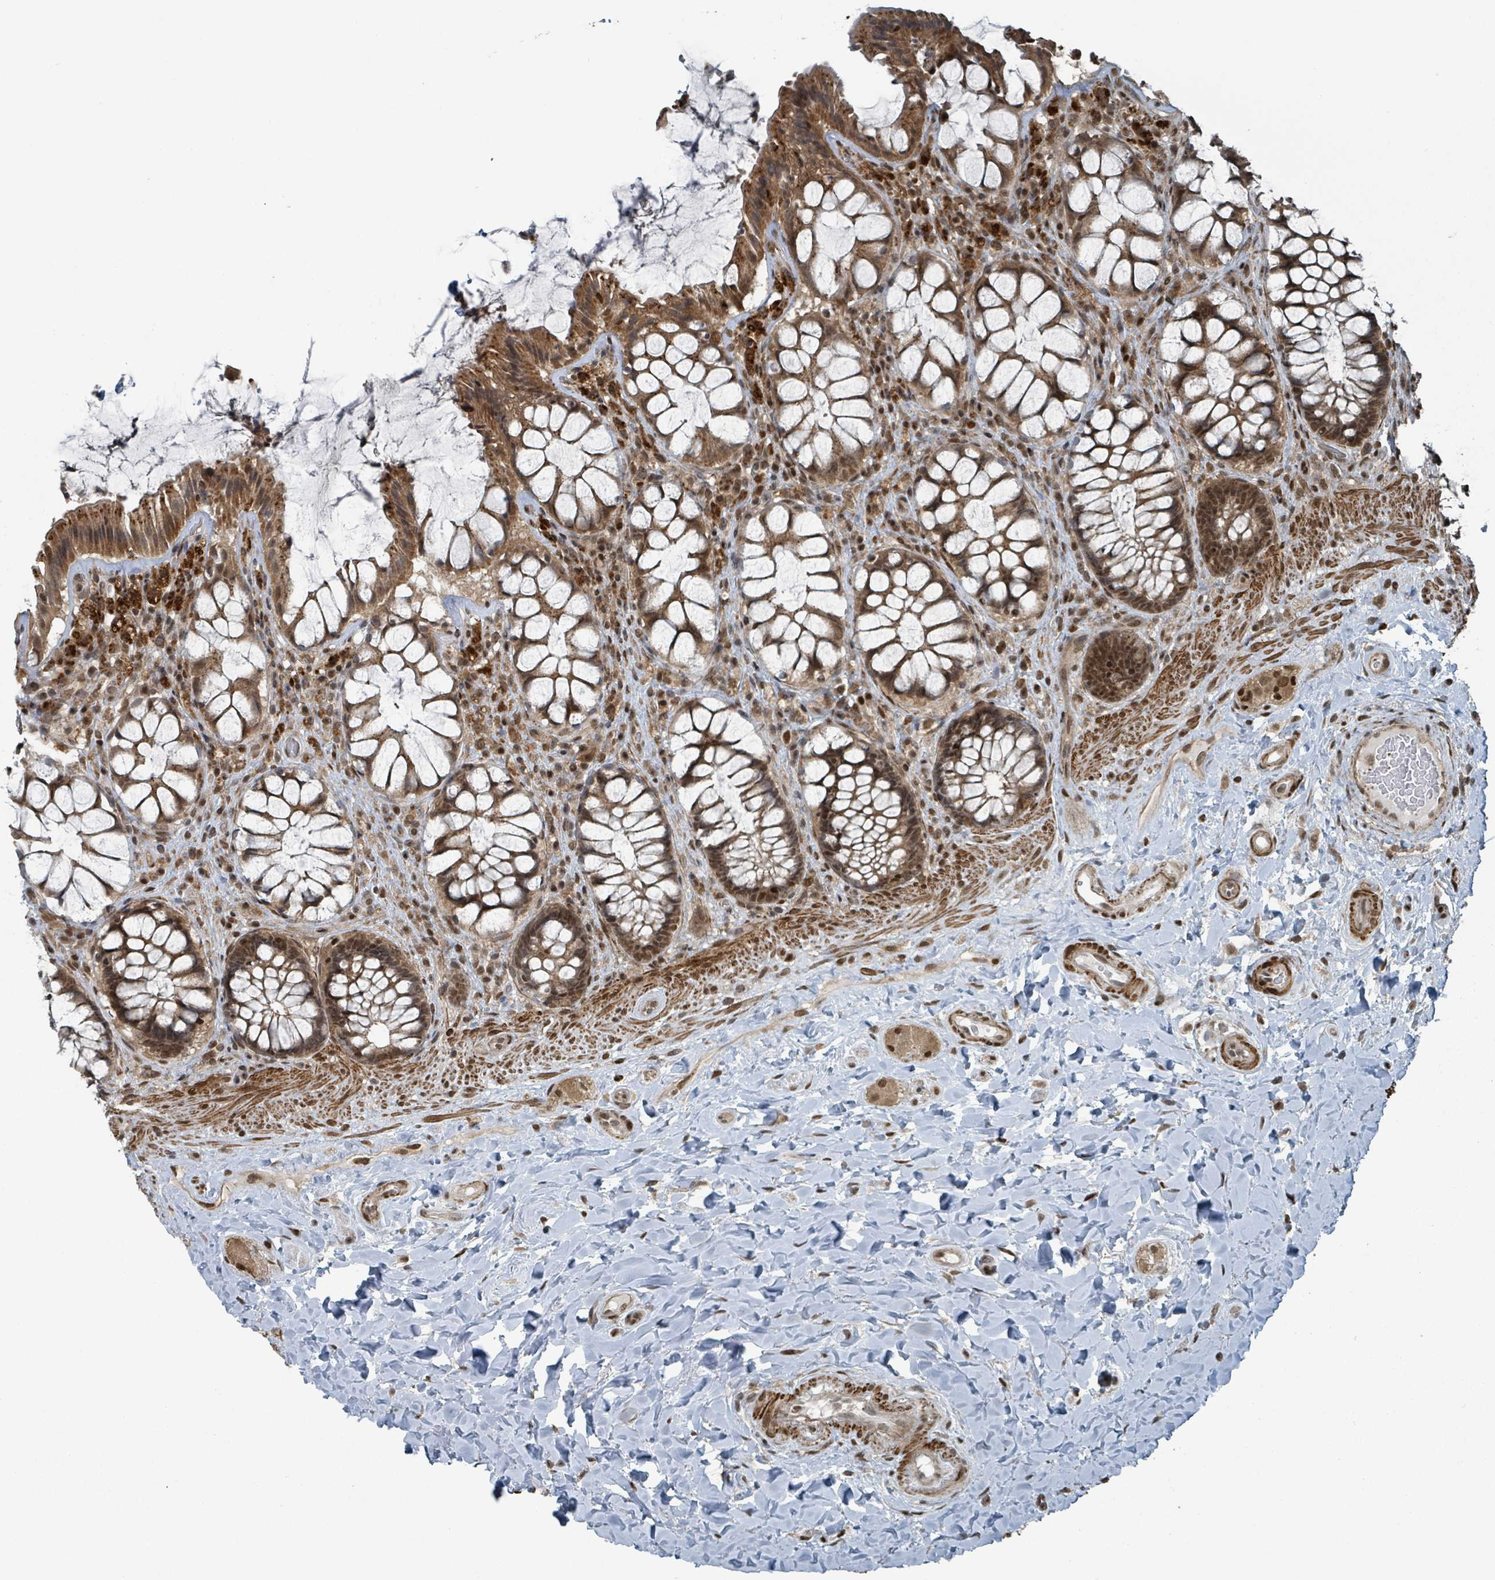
{"staining": {"intensity": "moderate", "quantity": ">75%", "location": "cytoplasmic/membranous,nuclear"}, "tissue": "rectum", "cell_type": "Glandular cells", "image_type": "normal", "snomed": [{"axis": "morphology", "description": "Normal tissue, NOS"}, {"axis": "topography", "description": "Rectum"}], "caption": "Brown immunohistochemical staining in normal human rectum shows moderate cytoplasmic/membranous,nuclear positivity in approximately >75% of glandular cells.", "gene": "PHIP", "patient": {"sex": "female", "age": 58}}